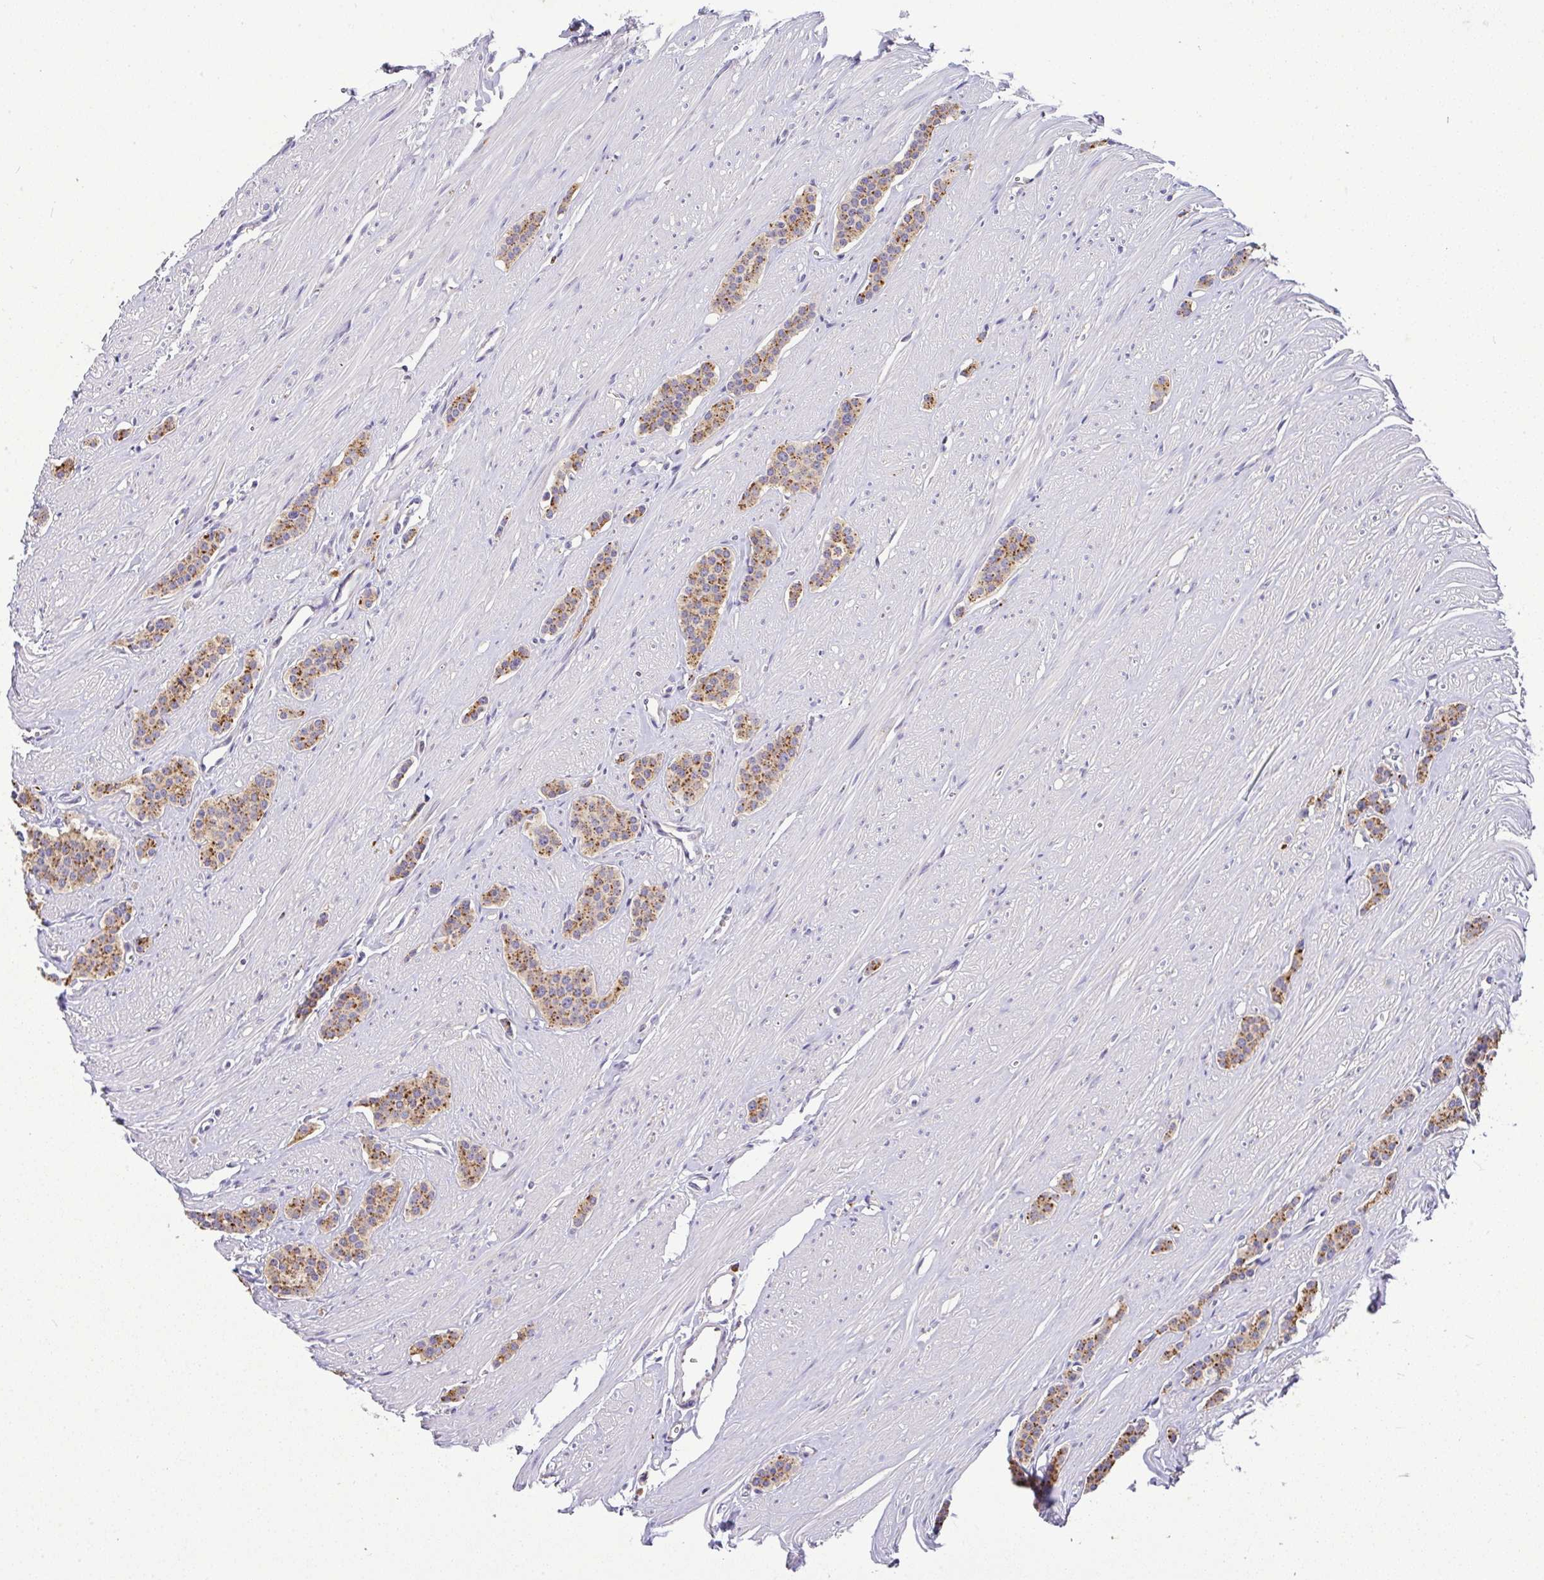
{"staining": {"intensity": "moderate", "quantity": ">75%", "location": "cytoplasmic/membranous"}, "tissue": "carcinoid", "cell_type": "Tumor cells", "image_type": "cancer", "snomed": [{"axis": "morphology", "description": "Carcinoid, malignant, NOS"}, {"axis": "topography", "description": "Small intestine"}], "caption": "Carcinoid (malignant) stained with DAB (3,3'-diaminobenzidine) IHC displays medium levels of moderate cytoplasmic/membranous positivity in about >75% of tumor cells. (Stains: DAB in brown, nuclei in blue, Microscopy: brightfield microscopy at high magnification).", "gene": "EPN3", "patient": {"sex": "male", "age": 60}}